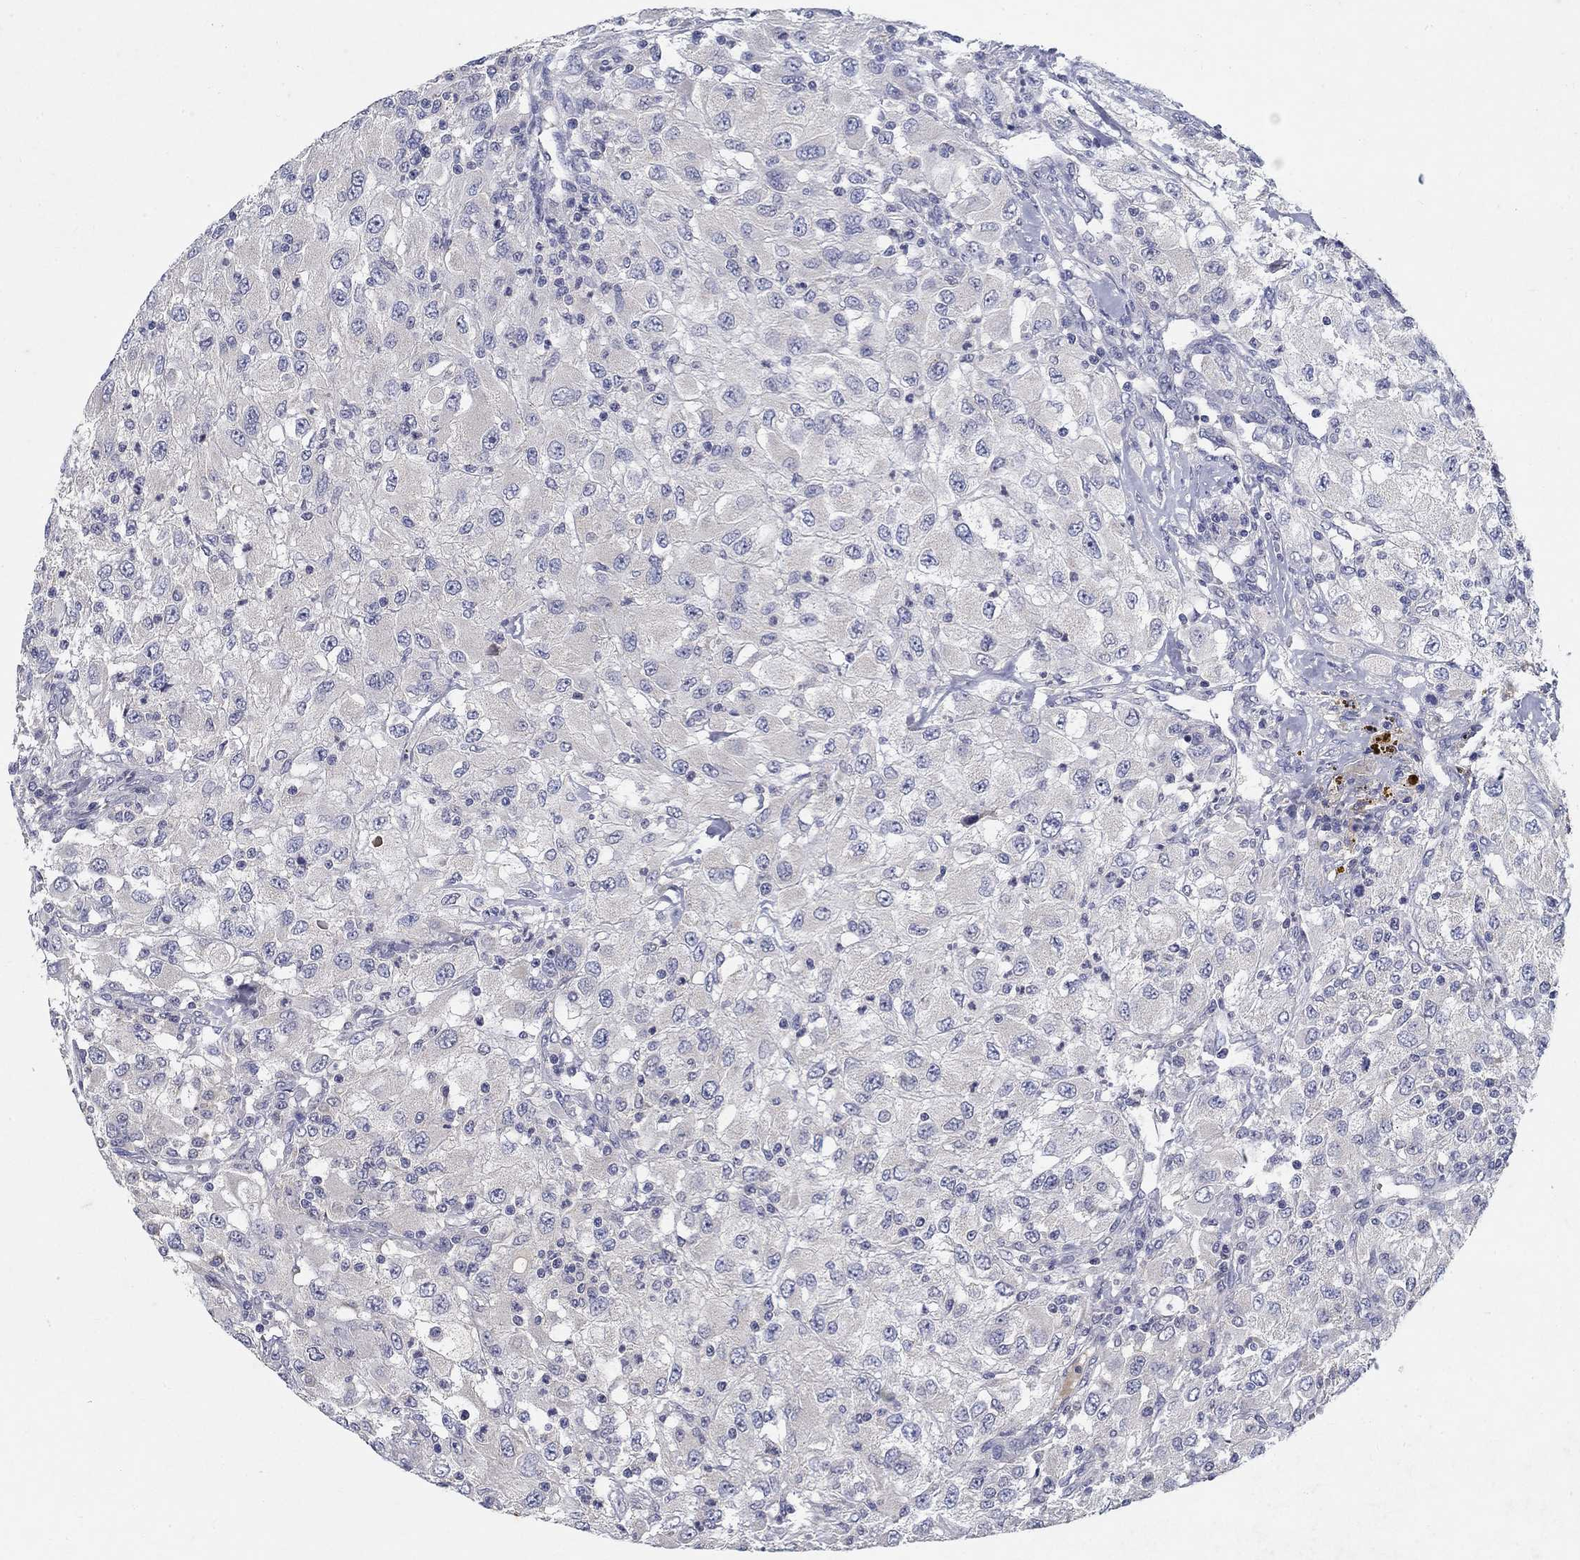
{"staining": {"intensity": "negative", "quantity": "none", "location": "none"}, "tissue": "renal cancer", "cell_type": "Tumor cells", "image_type": "cancer", "snomed": [{"axis": "morphology", "description": "Adenocarcinoma, NOS"}, {"axis": "topography", "description": "Kidney"}], "caption": "There is no significant positivity in tumor cells of renal adenocarcinoma. The staining was performed using DAB (3,3'-diaminobenzidine) to visualize the protein expression in brown, while the nuclei were stained in blue with hematoxylin (Magnification: 20x).", "gene": "PROZ", "patient": {"sex": "female", "age": 67}}